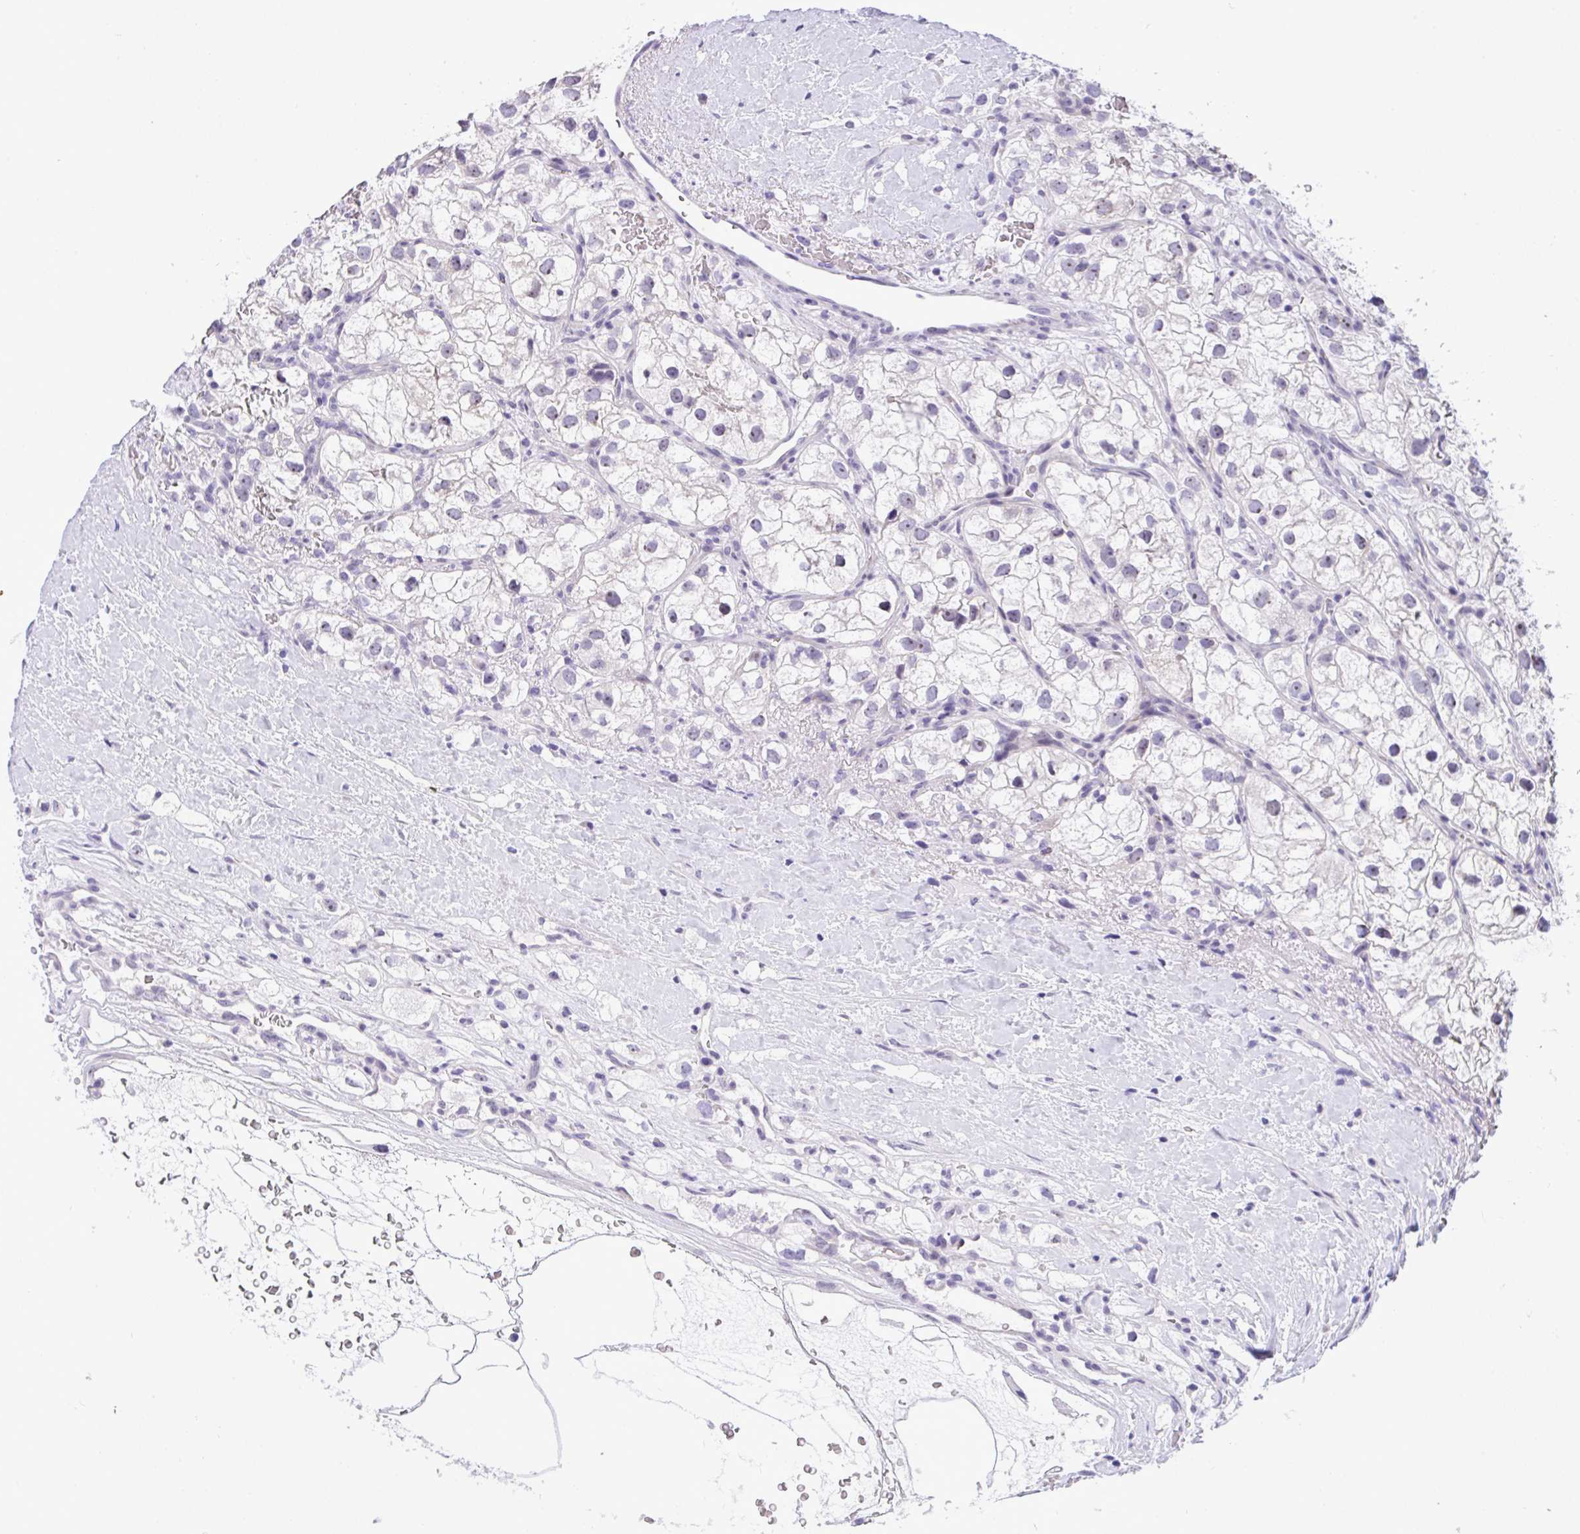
{"staining": {"intensity": "negative", "quantity": "none", "location": "none"}, "tissue": "renal cancer", "cell_type": "Tumor cells", "image_type": "cancer", "snomed": [{"axis": "morphology", "description": "Adenocarcinoma, NOS"}, {"axis": "topography", "description": "Kidney"}], "caption": "Adenocarcinoma (renal) stained for a protein using immunohistochemistry (IHC) demonstrates no expression tumor cells.", "gene": "YBX2", "patient": {"sex": "male", "age": 59}}